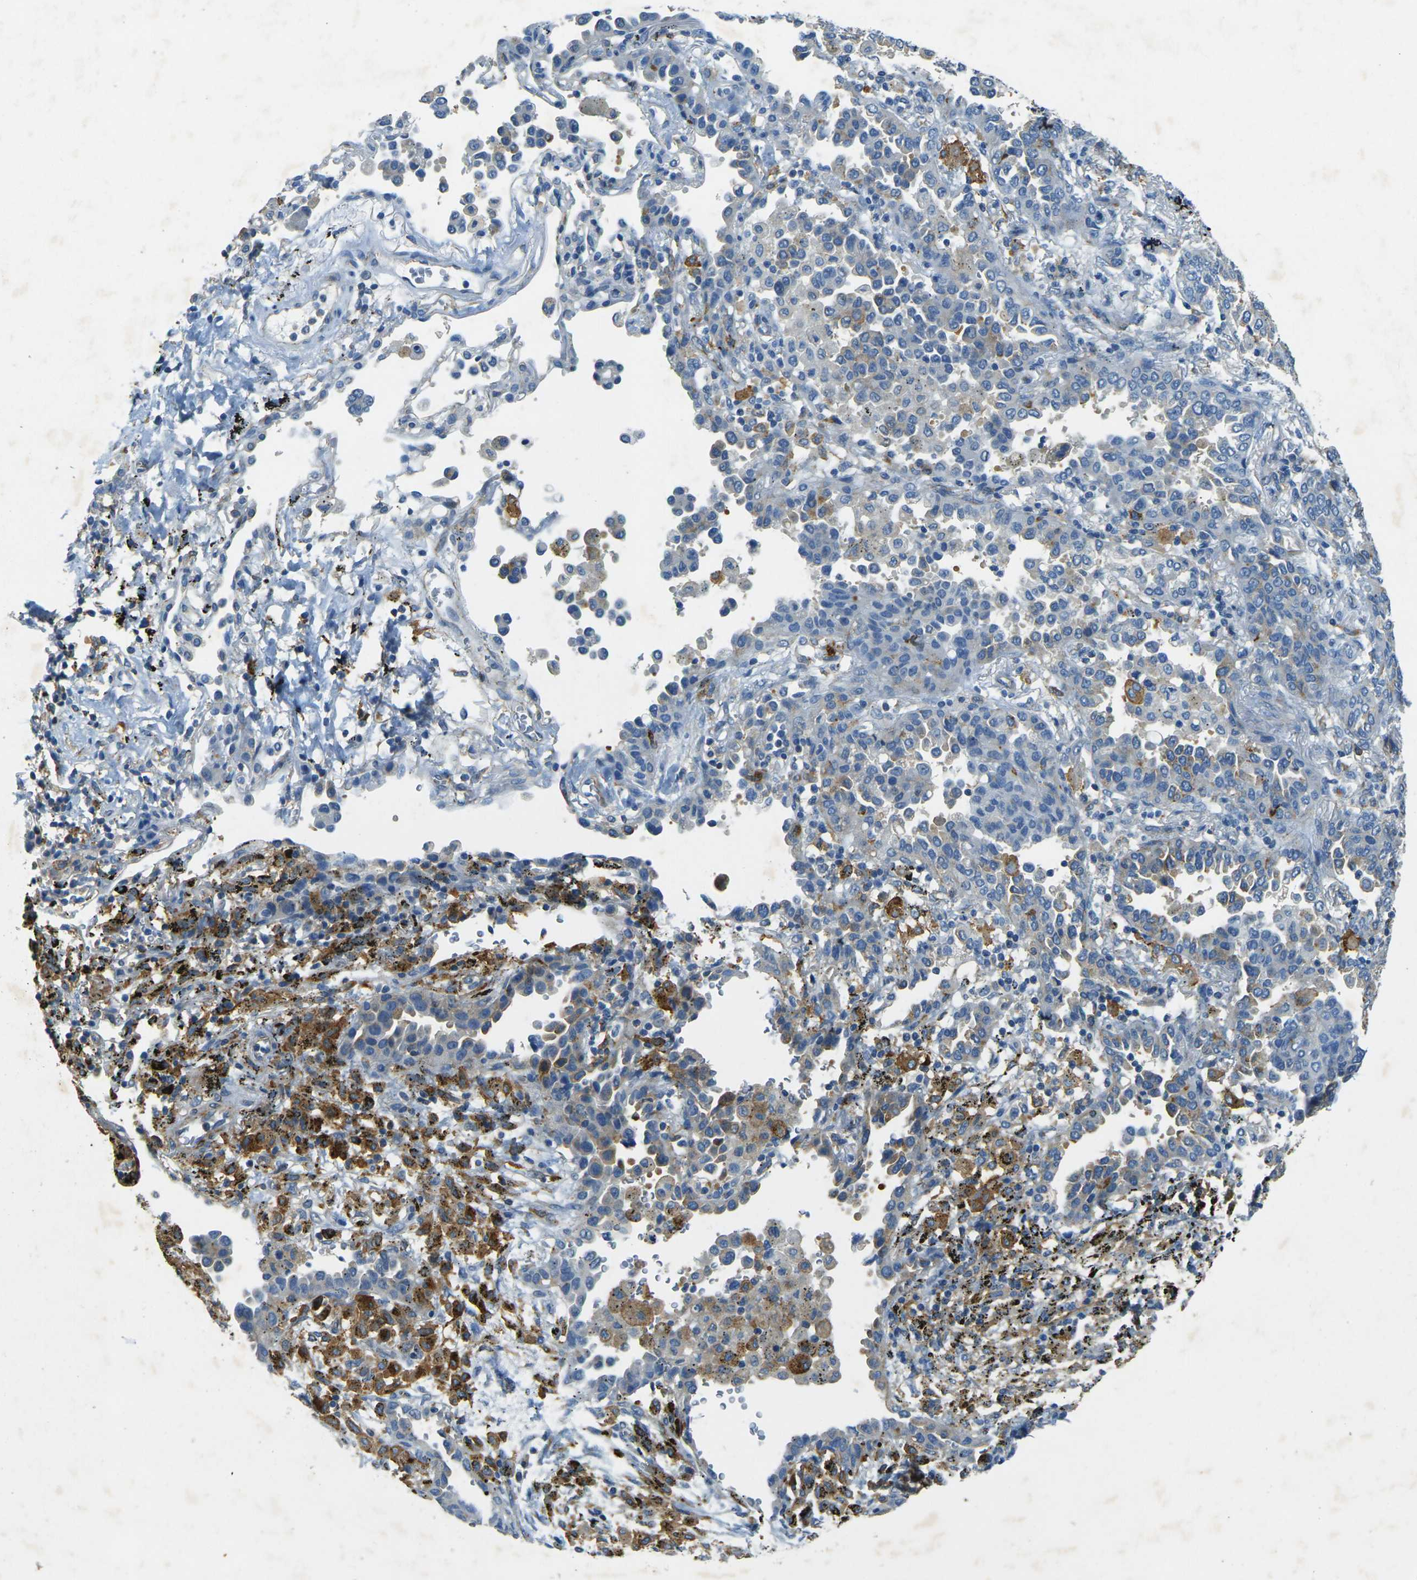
{"staining": {"intensity": "weak", "quantity": "25%-75%", "location": "cytoplasmic/membranous"}, "tissue": "lung cancer", "cell_type": "Tumor cells", "image_type": "cancer", "snomed": [{"axis": "morphology", "description": "Normal tissue, NOS"}, {"axis": "morphology", "description": "Adenocarcinoma, NOS"}, {"axis": "topography", "description": "Lung"}], "caption": "High-power microscopy captured an IHC histopathology image of lung cancer, revealing weak cytoplasmic/membranous positivity in about 25%-75% of tumor cells. The staining was performed using DAB (3,3'-diaminobenzidine) to visualize the protein expression in brown, while the nuclei were stained in blue with hematoxylin (Magnification: 20x).", "gene": "SORT1", "patient": {"sex": "male", "age": 59}}